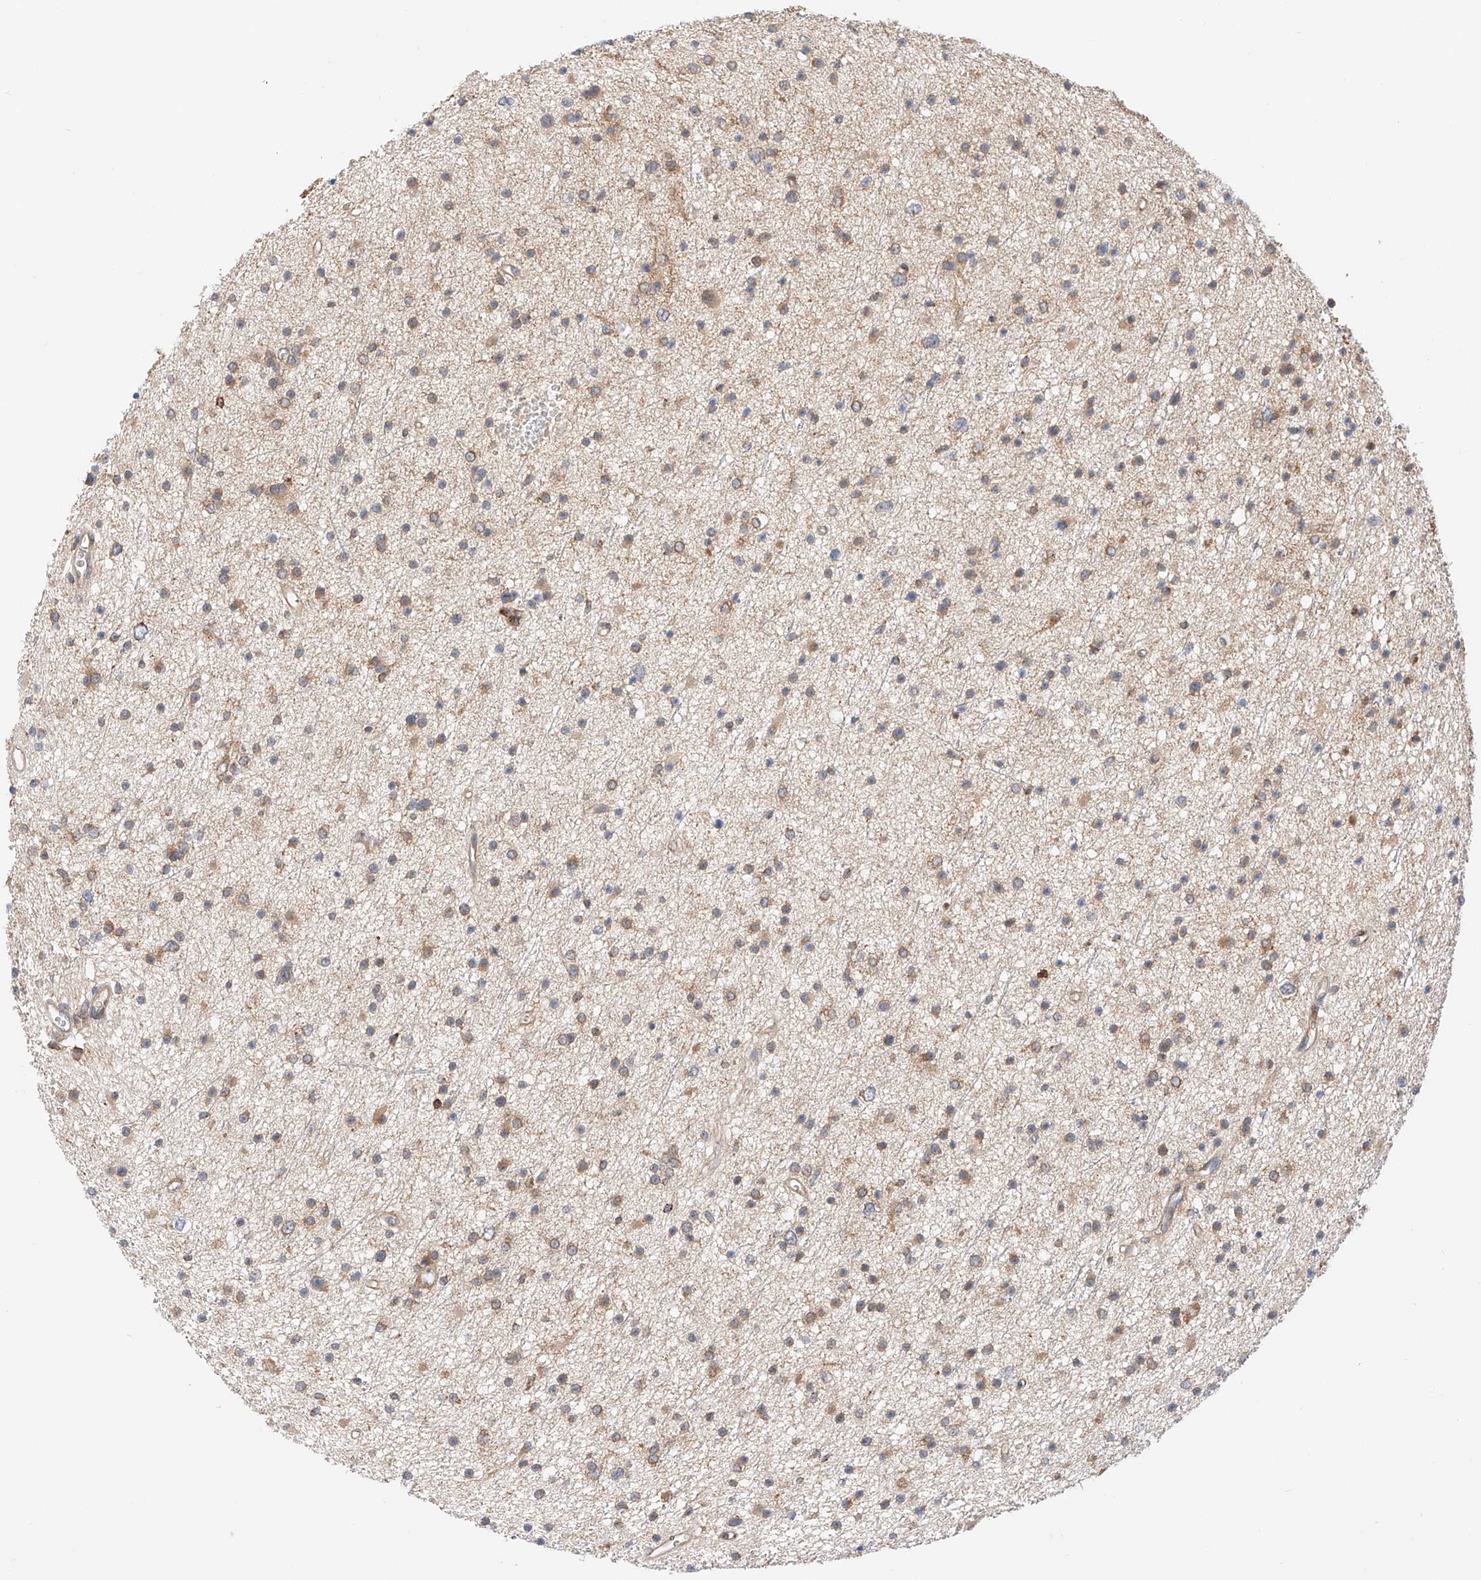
{"staining": {"intensity": "moderate", "quantity": "25%-75%", "location": "cytoplasmic/membranous"}, "tissue": "glioma", "cell_type": "Tumor cells", "image_type": "cancer", "snomed": [{"axis": "morphology", "description": "Glioma, malignant, Low grade"}, {"axis": "topography", "description": "Cerebral cortex"}], "caption": "Human glioma stained for a protein (brown) demonstrates moderate cytoplasmic/membranous positive positivity in about 25%-75% of tumor cells.", "gene": "MFN2", "patient": {"sex": "female", "age": 39}}